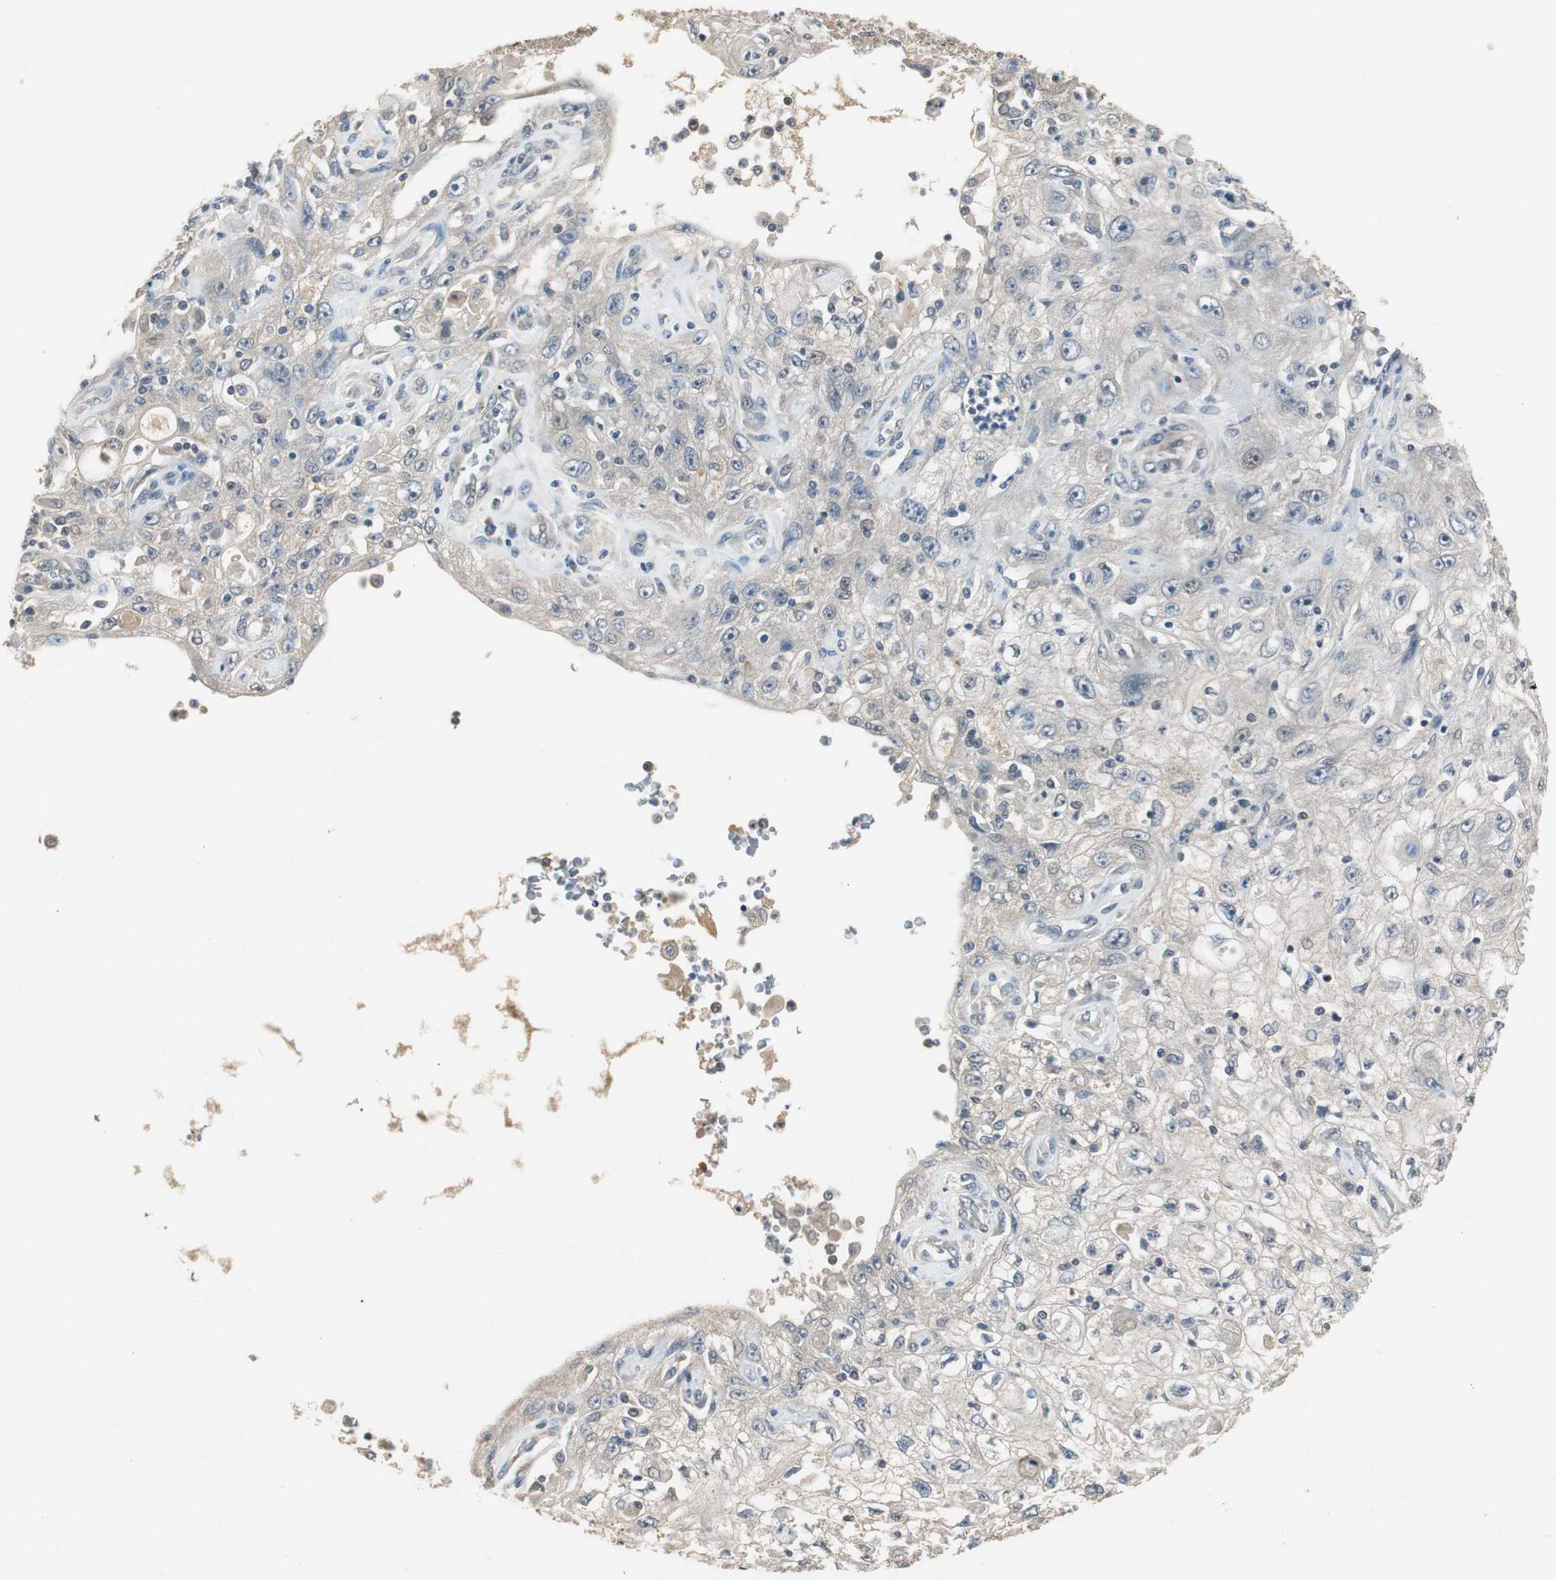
{"staining": {"intensity": "negative", "quantity": "none", "location": "none"}, "tissue": "skin cancer", "cell_type": "Tumor cells", "image_type": "cancer", "snomed": [{"axis": "morphology", "description": "Squamous cell carcinoma, NOS"}, {"axis": "topography", "description": "Skin"}], "caption": "Histopathology image shows no significant protein staining in tumor cells of skin cancer.", "gene": "PTPRN2", "patient": {"sex": "male", "age": 75}}